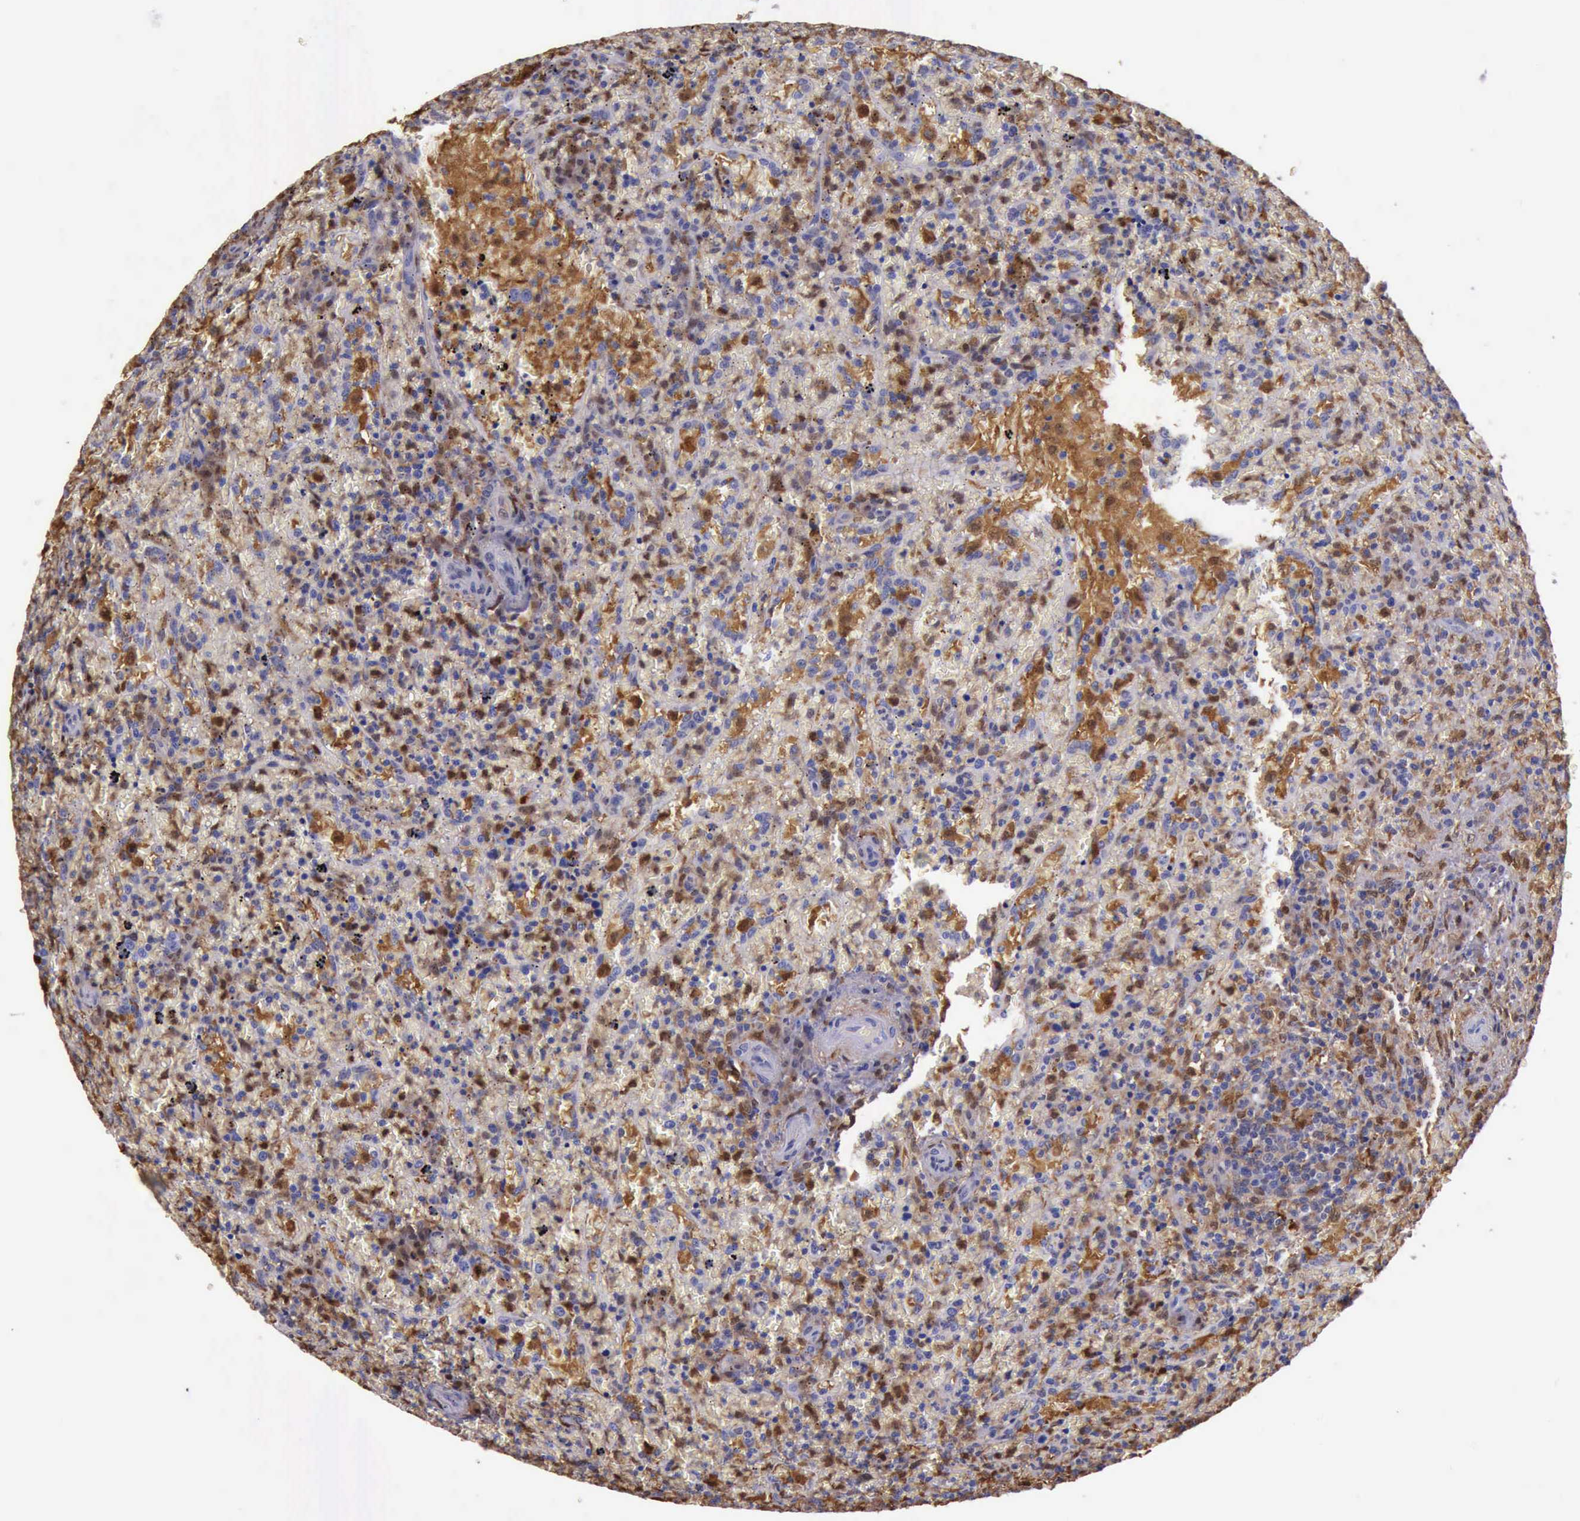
{"staining": {"intensity": "moderate", "quantity": "<25%", "location": "cytoplasmic/membranous,nuclear"}, "tissue": "lymphoma", "cell_type": "Tumor cells", "image_type": "cancer", "snomed": [{"axis": "morphology", "description": "Malignant lymphoma, non-Hodgkin's type, High grade"}, {"axis": "topography", "description": "Spleen"}, {"axis": "topography", "description": "Lymph node"}], "caption": "The immunohistochemical stain shows moderate cytoplasmic/membranous and nuclear positivity in tumor cells of lymphoma tissue.", "gene": "TYMP", "patient": {"sex": "female", "age": 70}}